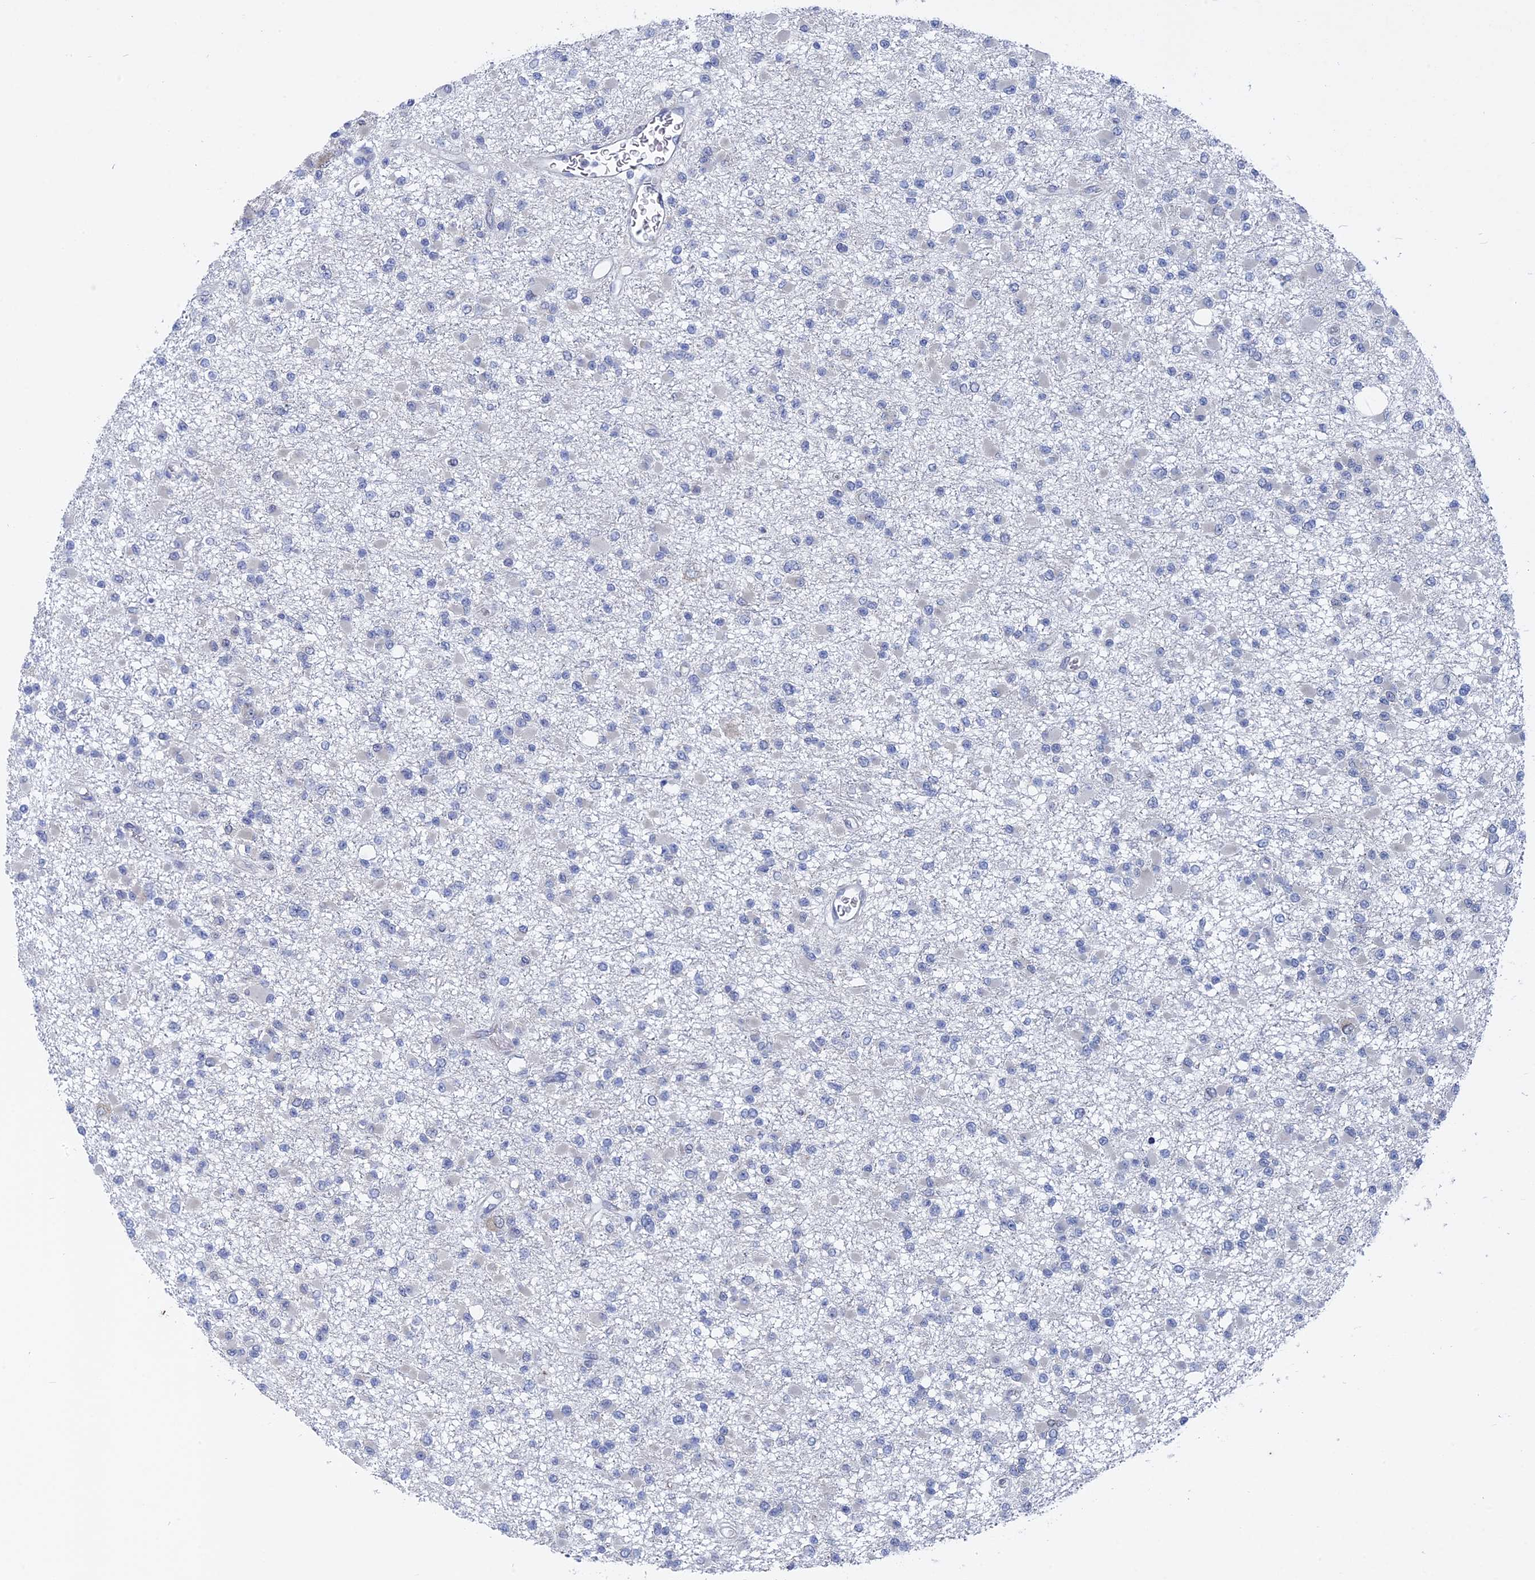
{"staining": {"intensity": "negative", "quantity": "none", "location": "none"}, "tissue": "glioma", "cell_type": "Tumor cells", "image_type": "cancer", "snomed": [{"axis": "morphology", "description": "Glioma, malignant, Low grade"}, {"axis": "topography", "description": "Brain"}], "caption": "Human glioma stained for a protein using immunohistochemistry displays no expression in tumor cells.", "gene": "MTRF1", "patient": {"sex": "female", "age": 22}}